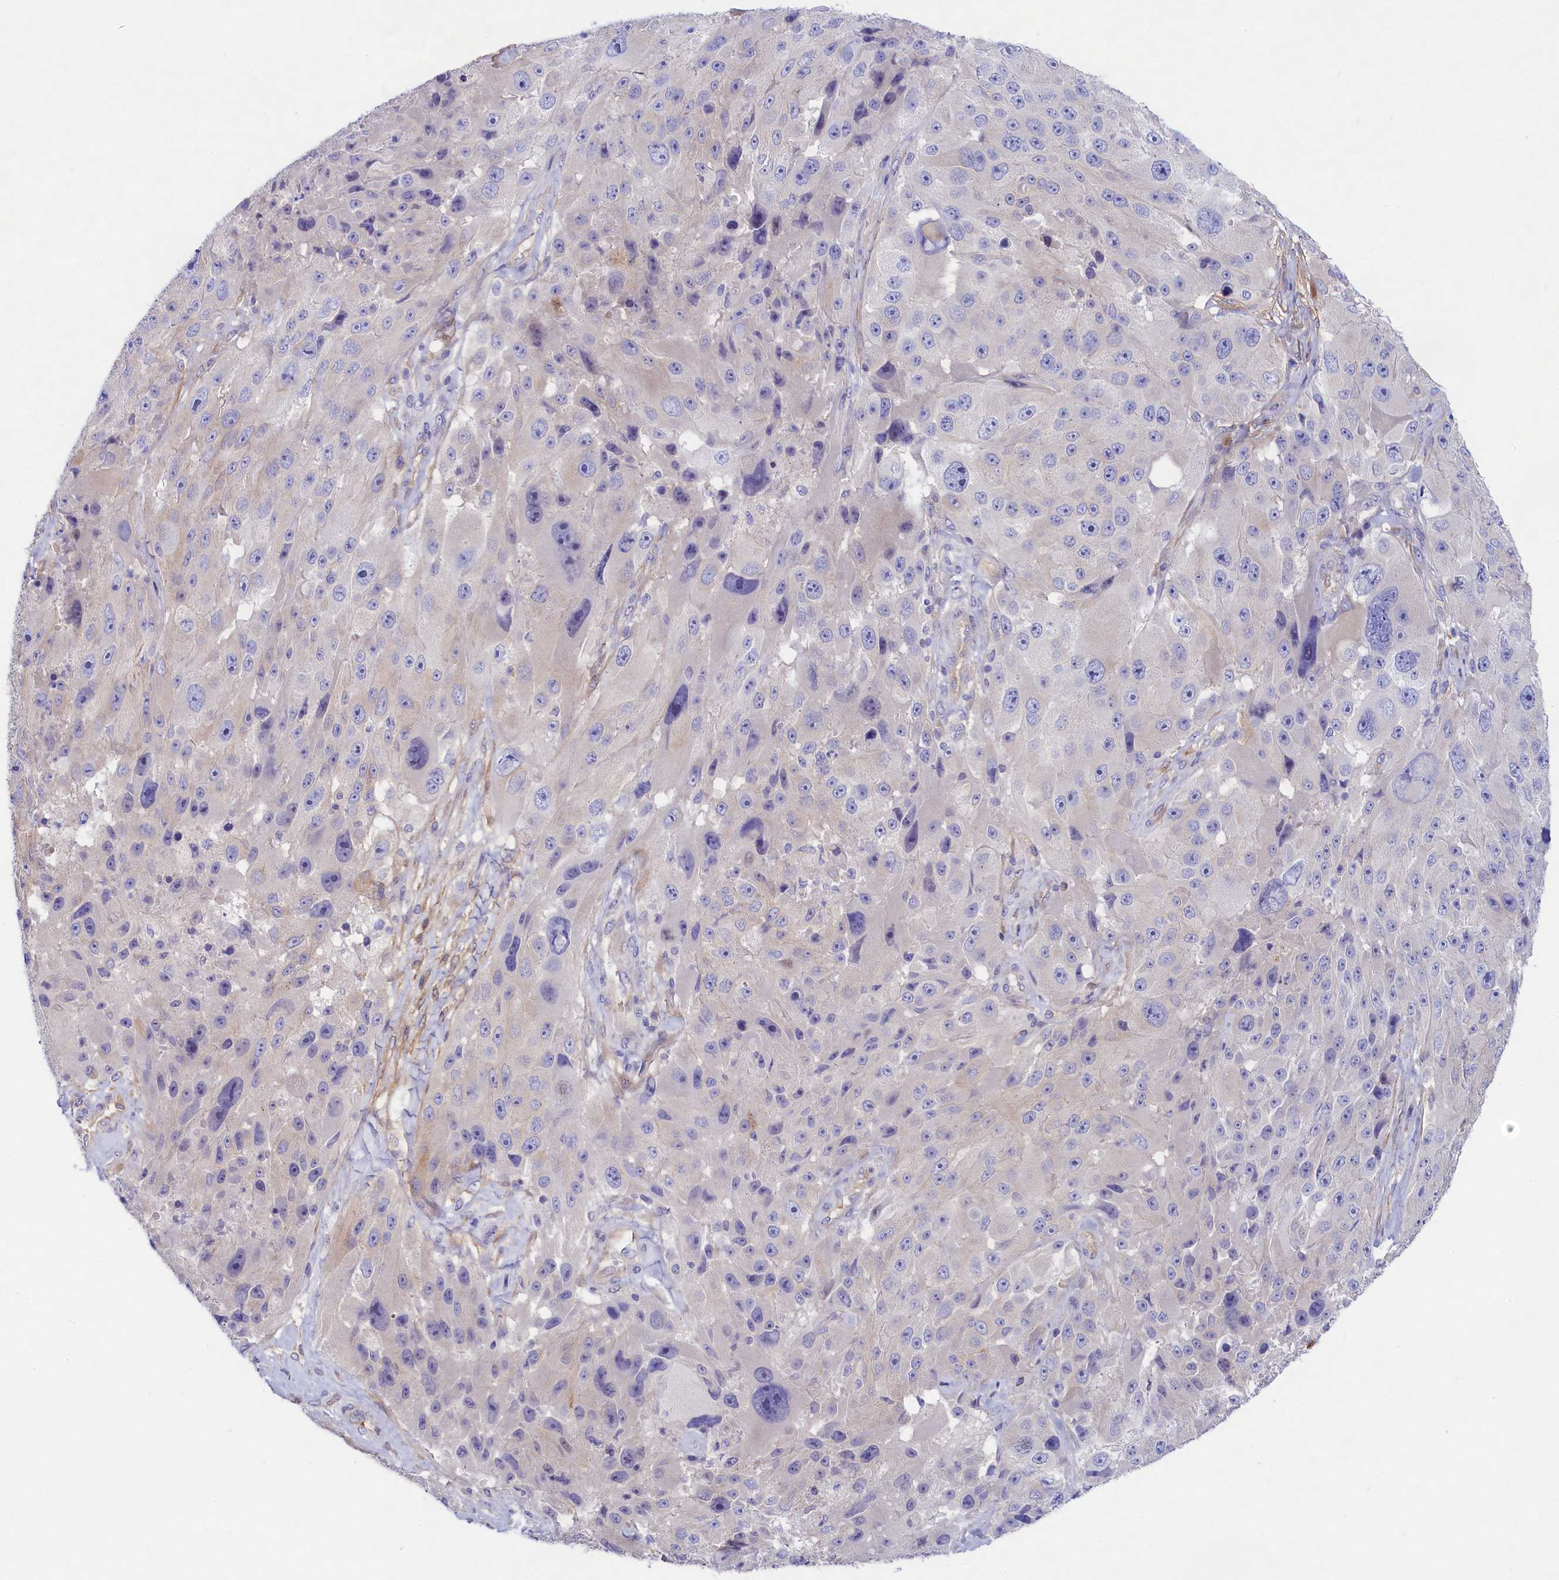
{"staining": {"intensity": "negative", "quantity": "none", "location": "none"}, "tissue": "melanoma", "cell_type": "Tumor cells", "image_type": "cancer", "snomed": [{"axis": "morphology", "description": "Malignant melanoma, Metastatic site"}, {"axis": "topography", "description": "Lymph node"}], "caption": "A photomicrograph of melanoma stained for a protein shows no brown staining in tumor cells. (Stains: DAB immunohistochemistry with hematoxylin counter stain, Microscopy: brightfield microscopy at high magnification).", "gene": "PPP1R13L", "patient": {"sex": "male", "age": 62}}